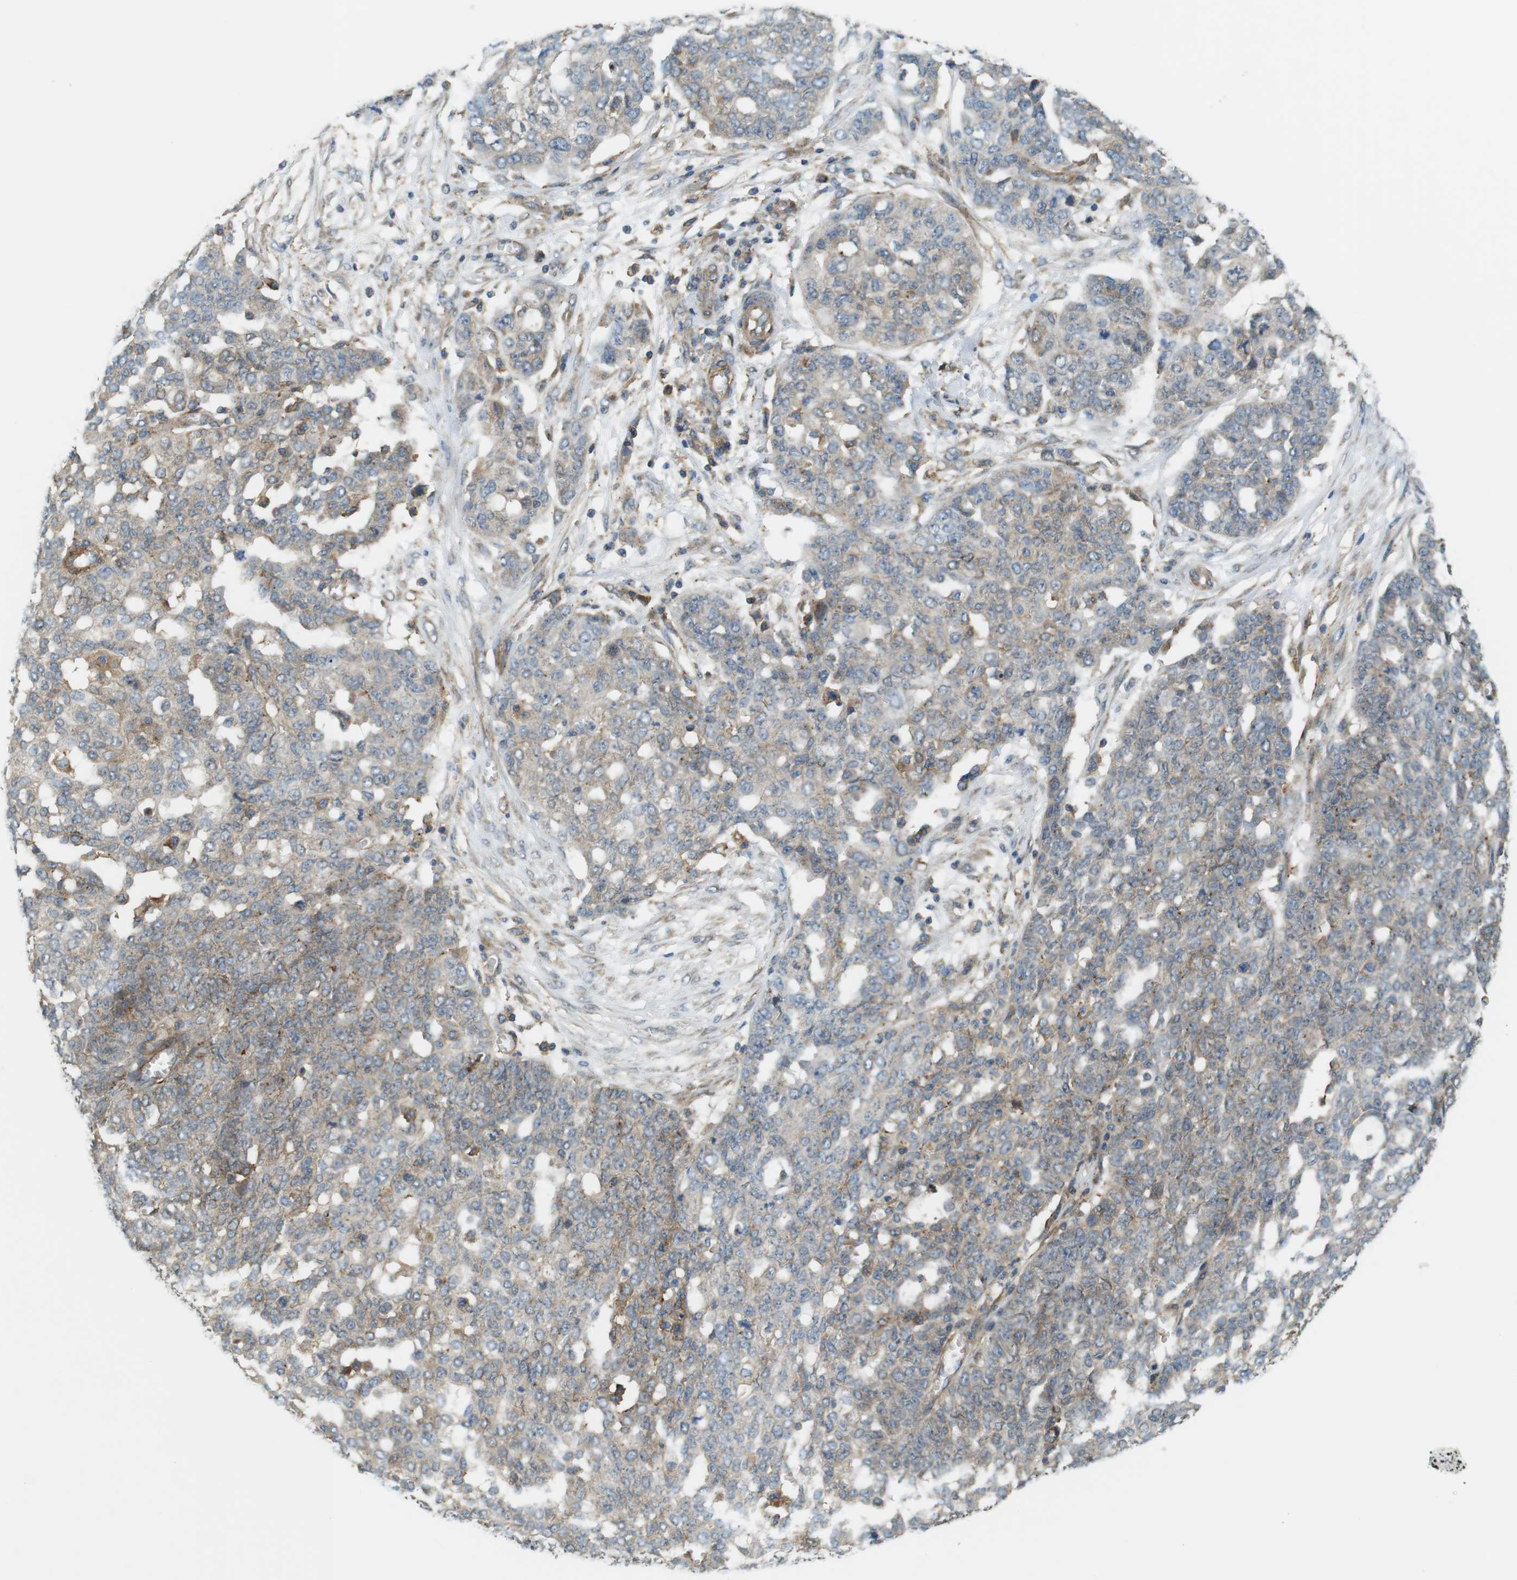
{"staining": {"intensity": "weak", "quantity": "25%-75%", "location": "cytoplasmic/membranous"}, "tissue": "ovarian cancer", "cell_type": "Tumor cells", "image_type": "cancer", "snomed": [{"axis": "morphology", "description": "Cystadenocarcinoma, serous, NOS"}, {"axis": "topography", "description": "Soft tissue"}, {"axis": "topography", "description": "Ovary"}], "caption": "IHC histopathology image of human ovarian cancer (serous cystadenocarcinoma) stained for a protein (brown), which displays low levels of weak cytoplasmic/membranous positivity in approximately 25%-75% of tumor cells.", "gene": "DDAH2", "patient": {"sex": "female", "age": 57}}